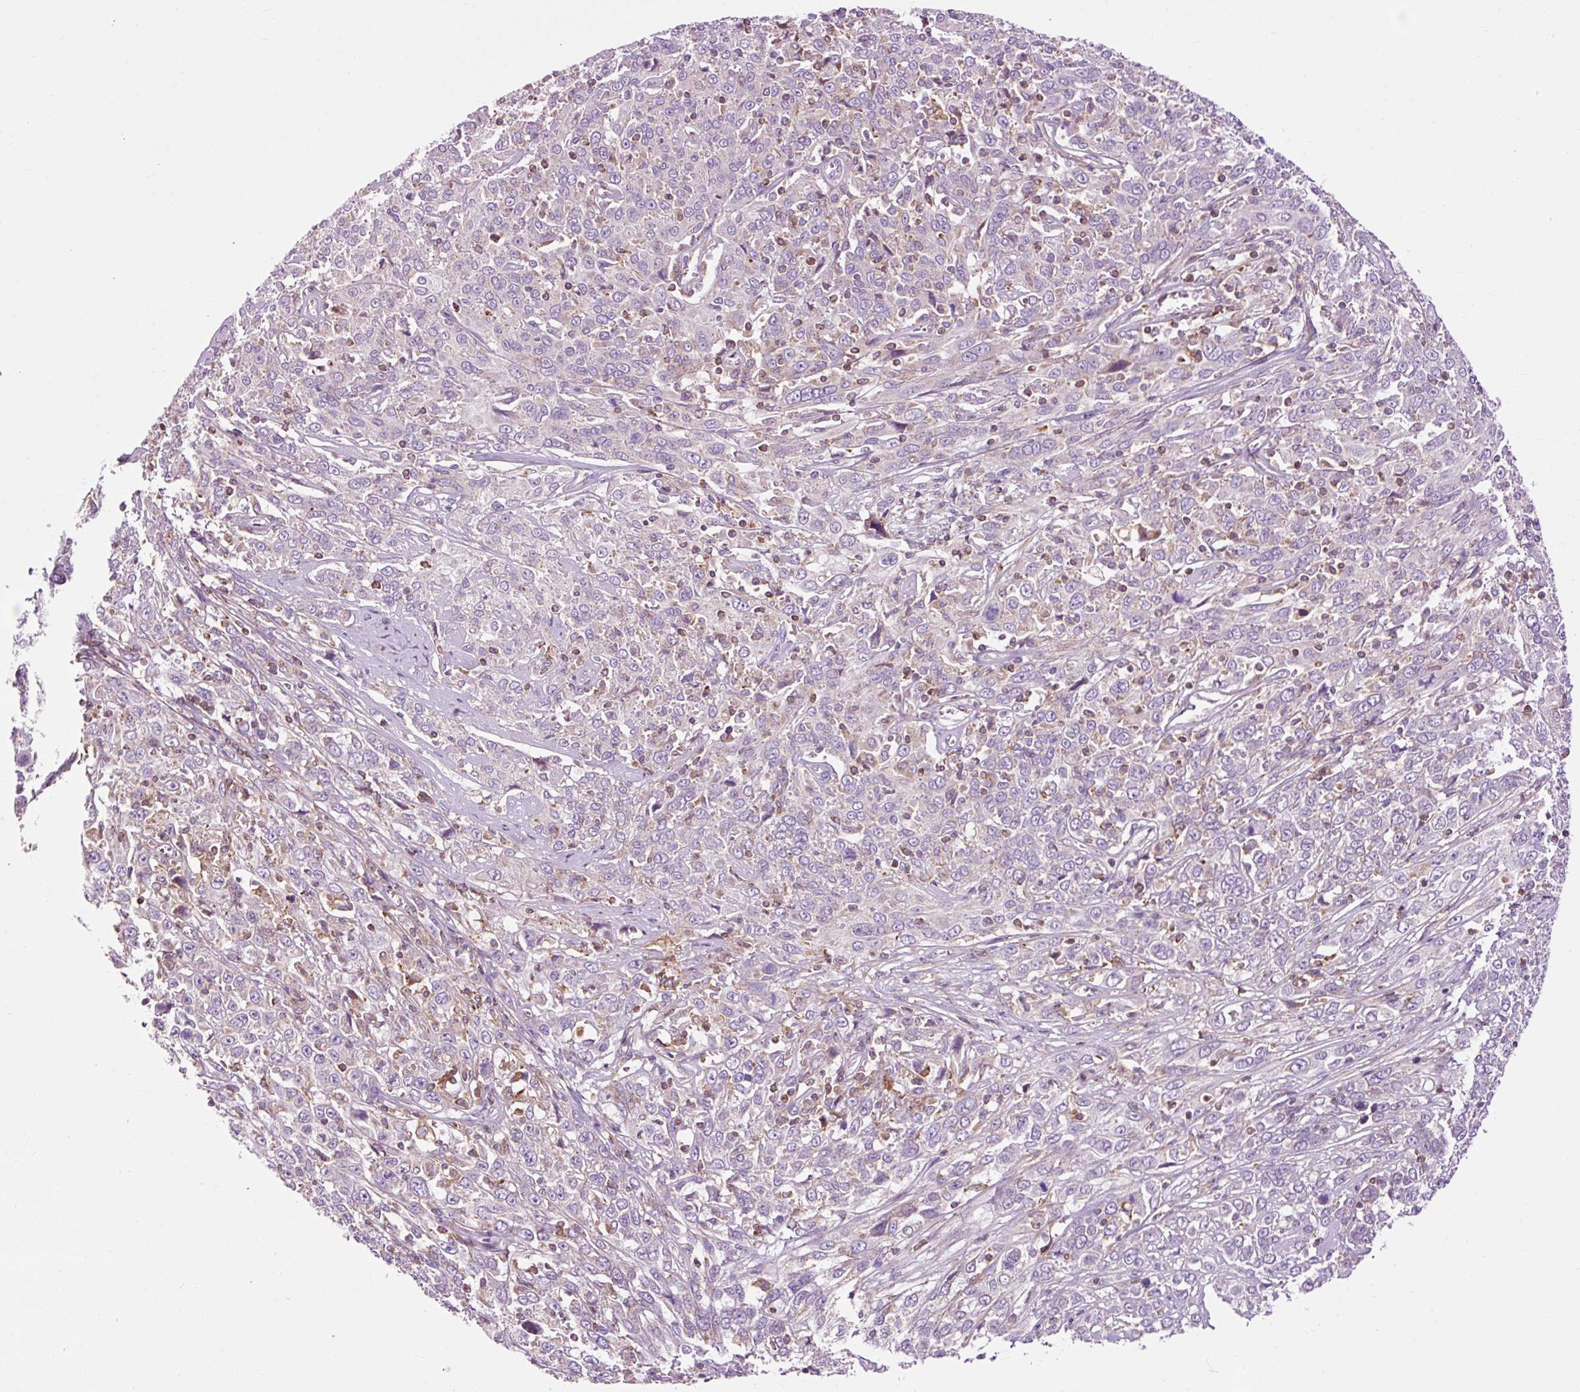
{"staining": {"intensity": "negative", "quantity": "none", "location": "none"}, "tissue": "cervical cancer", "cell_type": "Tumor cells", "image_type": "cancer", "snomed": [{"axis": "morphology", "description": "Squamous cell carcinoma, NOS"}, {"axis": "topography", "description": "Cervix"}], "caption": "The immunohistochemistry histopathology image has no significant positivity in tumor cells of cervical cancer tissue.", "gene": "CD83", "patient": {"sex": "female", "age": 46}}